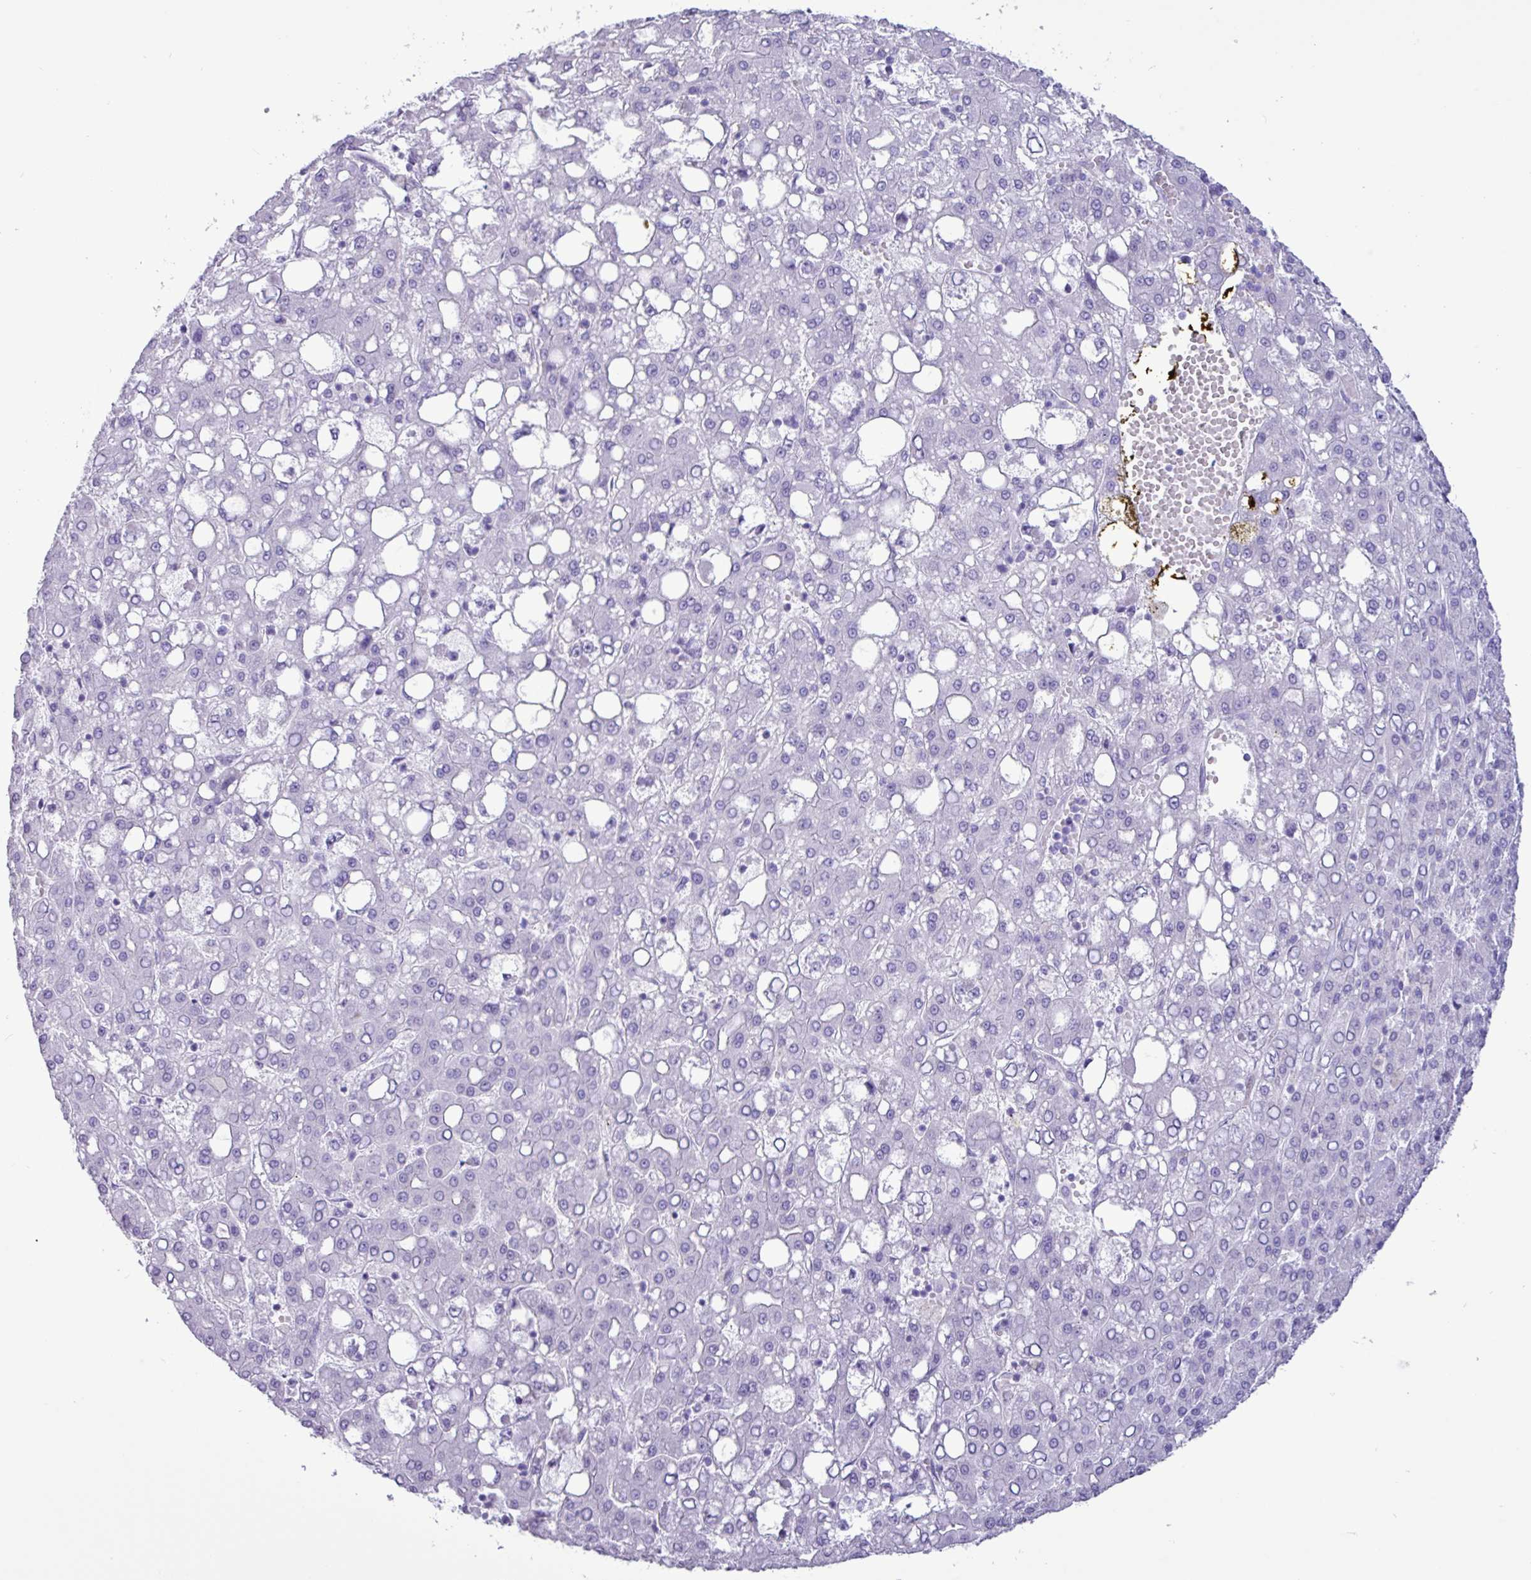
{"staining": {"intensity": "negative", "quantity": "none", "location": "none"}, "tissue": "liver cancer", "cell_type": "Tumor cells", "image_type": "cancer", "snomed": [{"axis": "morphology", "description": "Carcinoma, Hepatocellular, NOS"}, {"axis": "topography", "description": "Liver"}], "caption": "Immunohistochemical staining of liver cancer (hepatocellular carcinoma) shows no significant expression in tumor cells.", "gene": "CKMT2", "patient": {"sex": "male", "age": 65}}